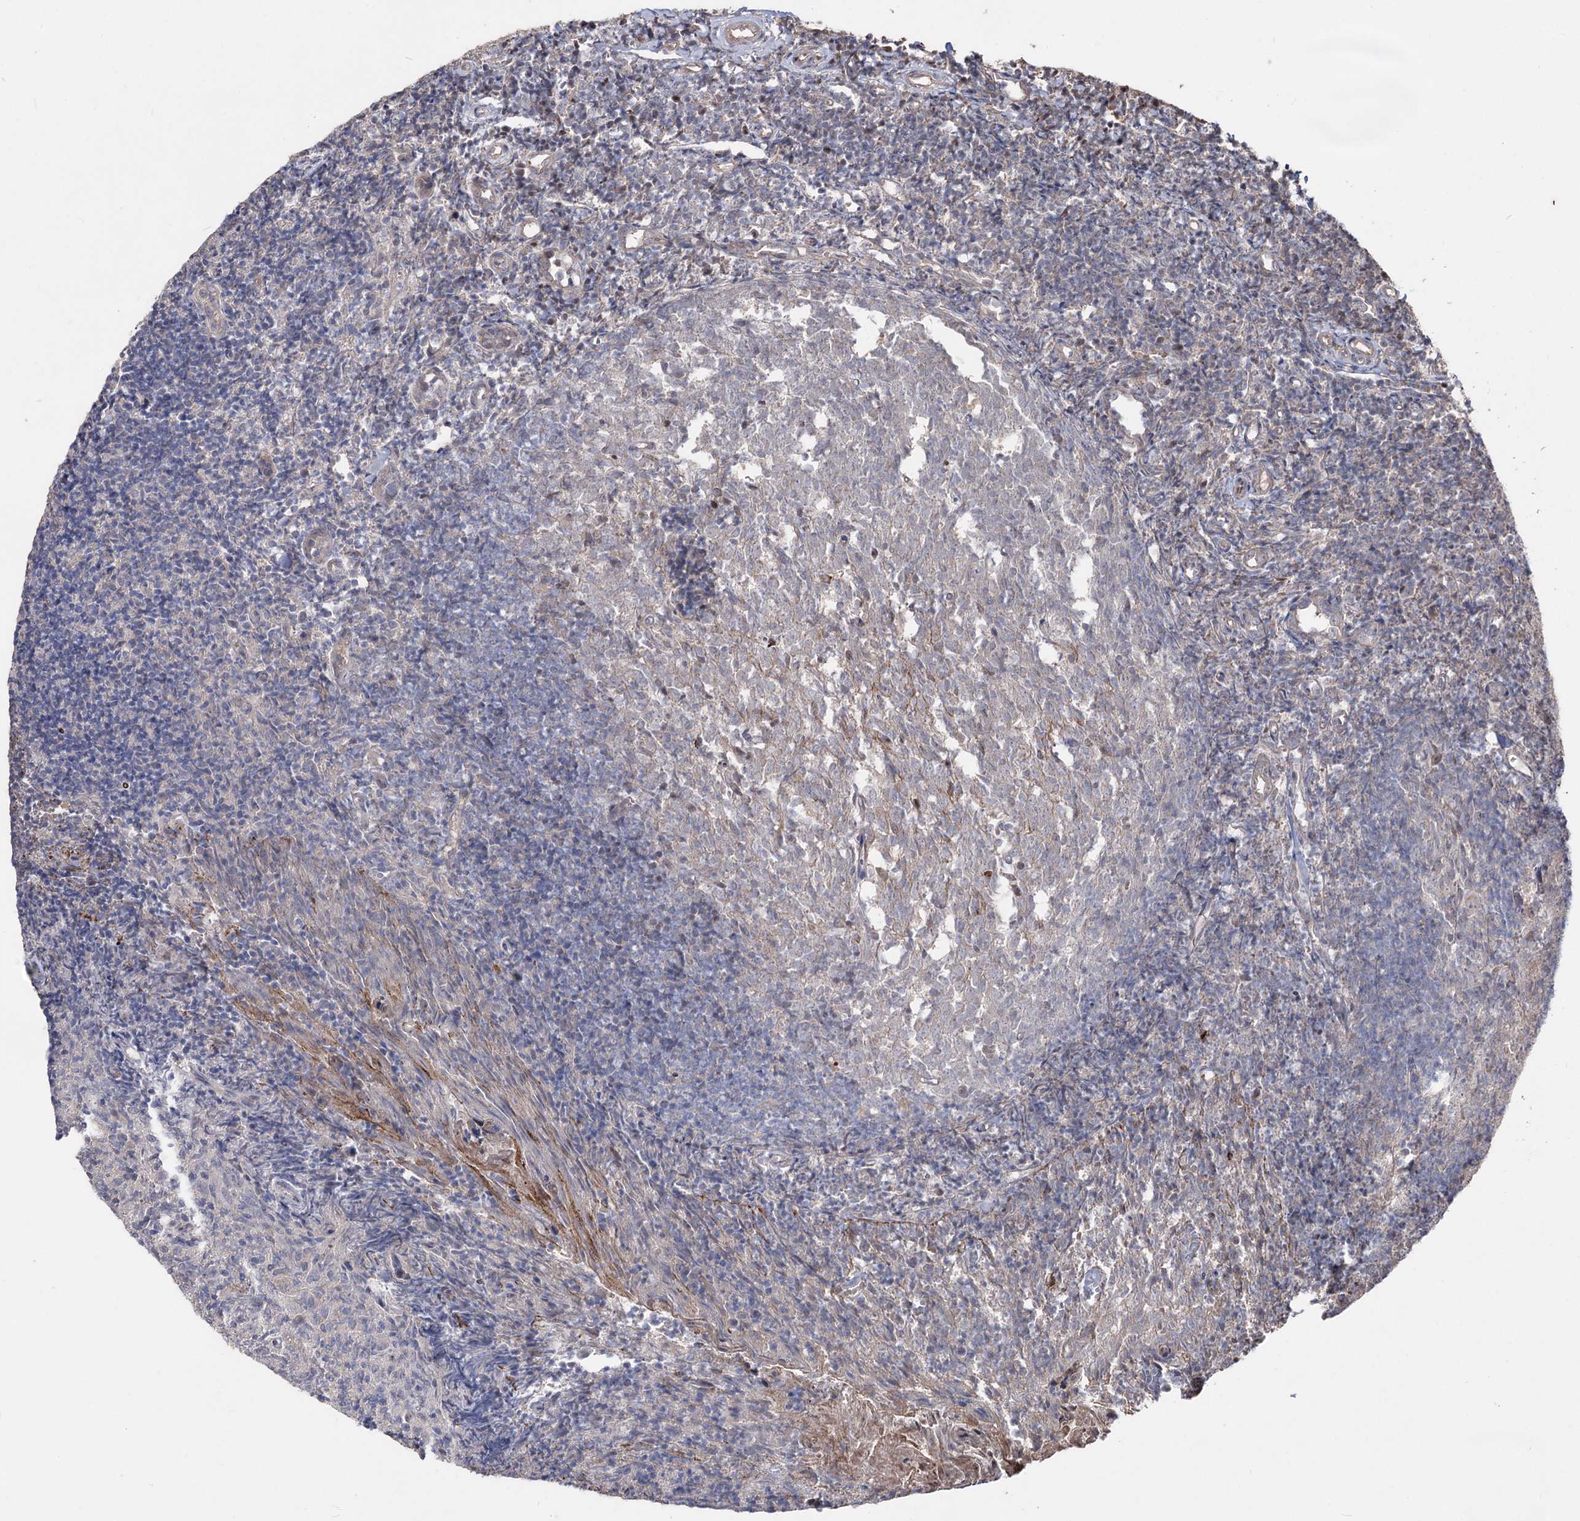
{"staining": {"intensity": "negative", "quantity": "none", "location": "none"}, "tissue": "tonsil", "cell_type": "Germinal center cells", "image_type": "normal", "snomed": [{"axis": "morphology", "description": "Normal tissue, NOS"}, {"axis": "topography", "description": "Tonsil"}], "caption": "This is an immunohistochemistry photomicrograph of unremarkable human tonsil. There is no positivity in germinal center cells.", "gene": "CPNE8", "patient": {"sex": "female", "age": 10}}